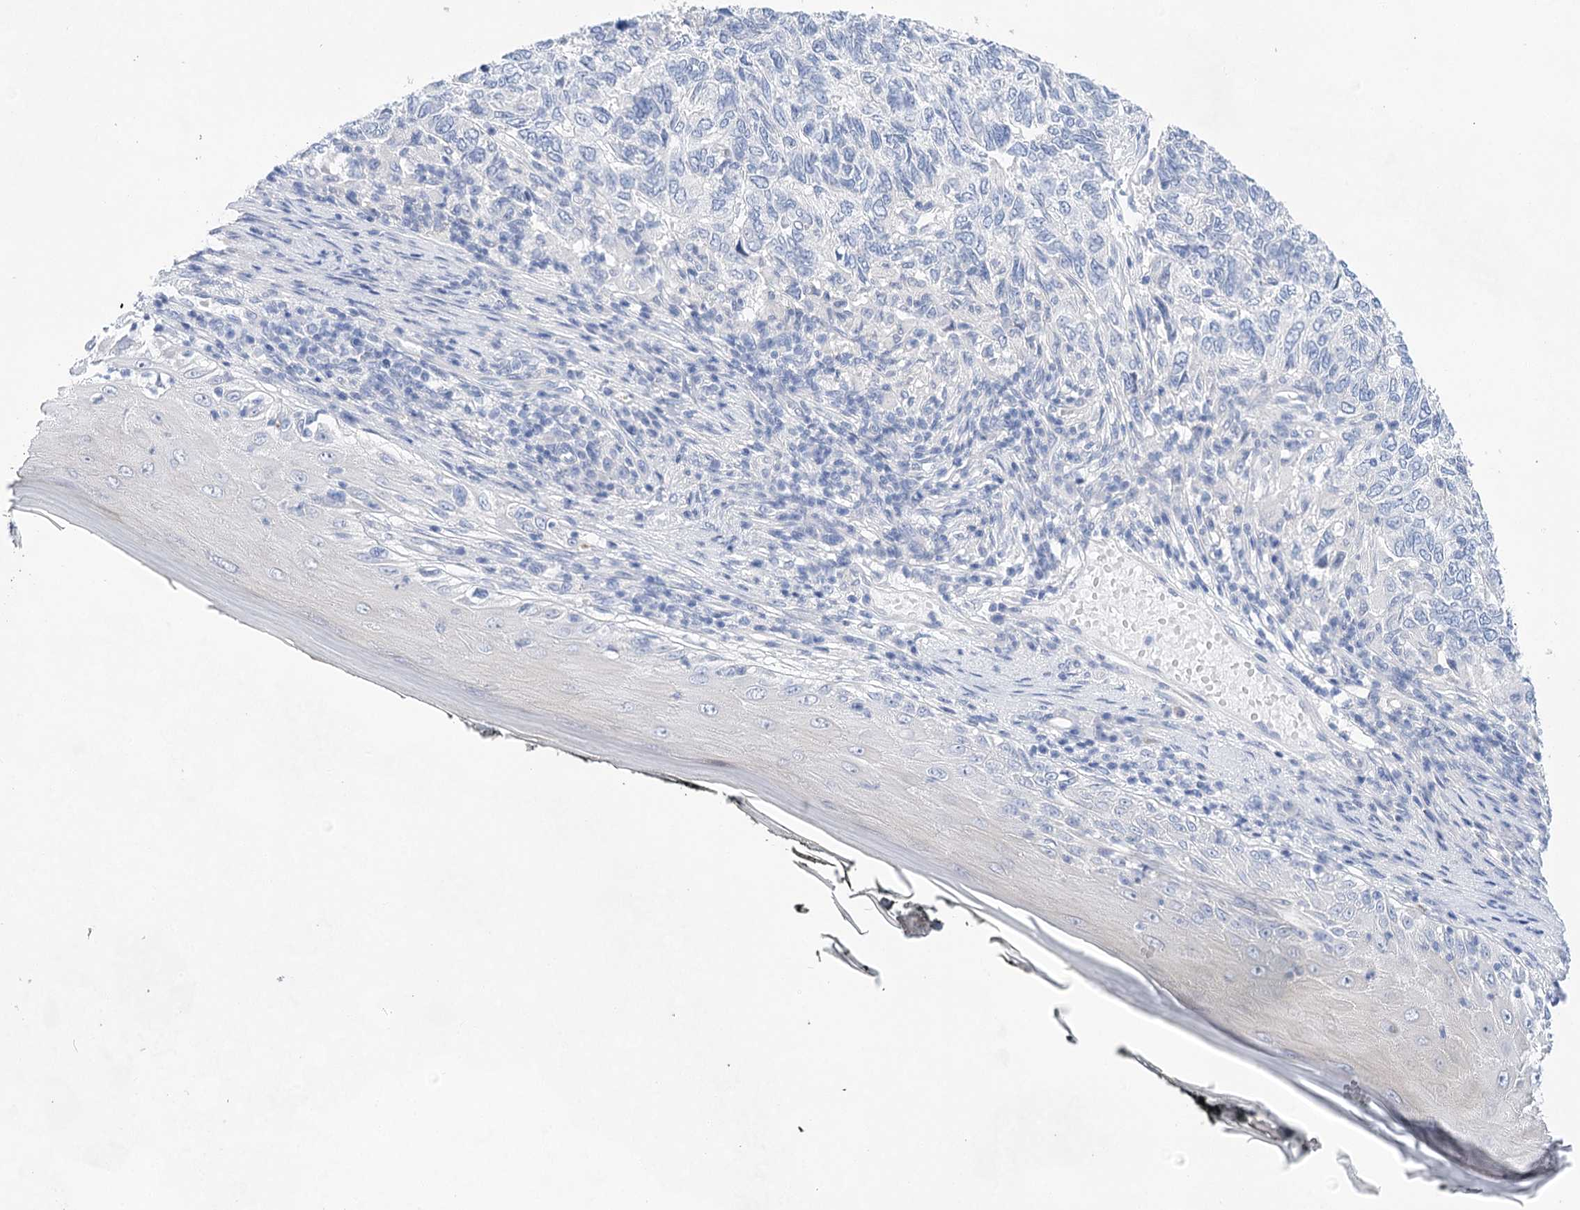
{"staining": {"intensity": "negative", "quantity": "none", "location": "none"}, "tissue": "skin cancer", "cell_type": "Tumor cells", "image_type": "cancer", "snomed": [{"axis": "morphology", "description": "Basal cell carcinoma"}, {"axis": "topography", "description": "Skin"}], "caption": "Protein analysis of skin basal cell carcinoma exhibits no significant staining in tumor cells.", "gene": "LALBA", "patient": {"sex": "female", "age": 65}}